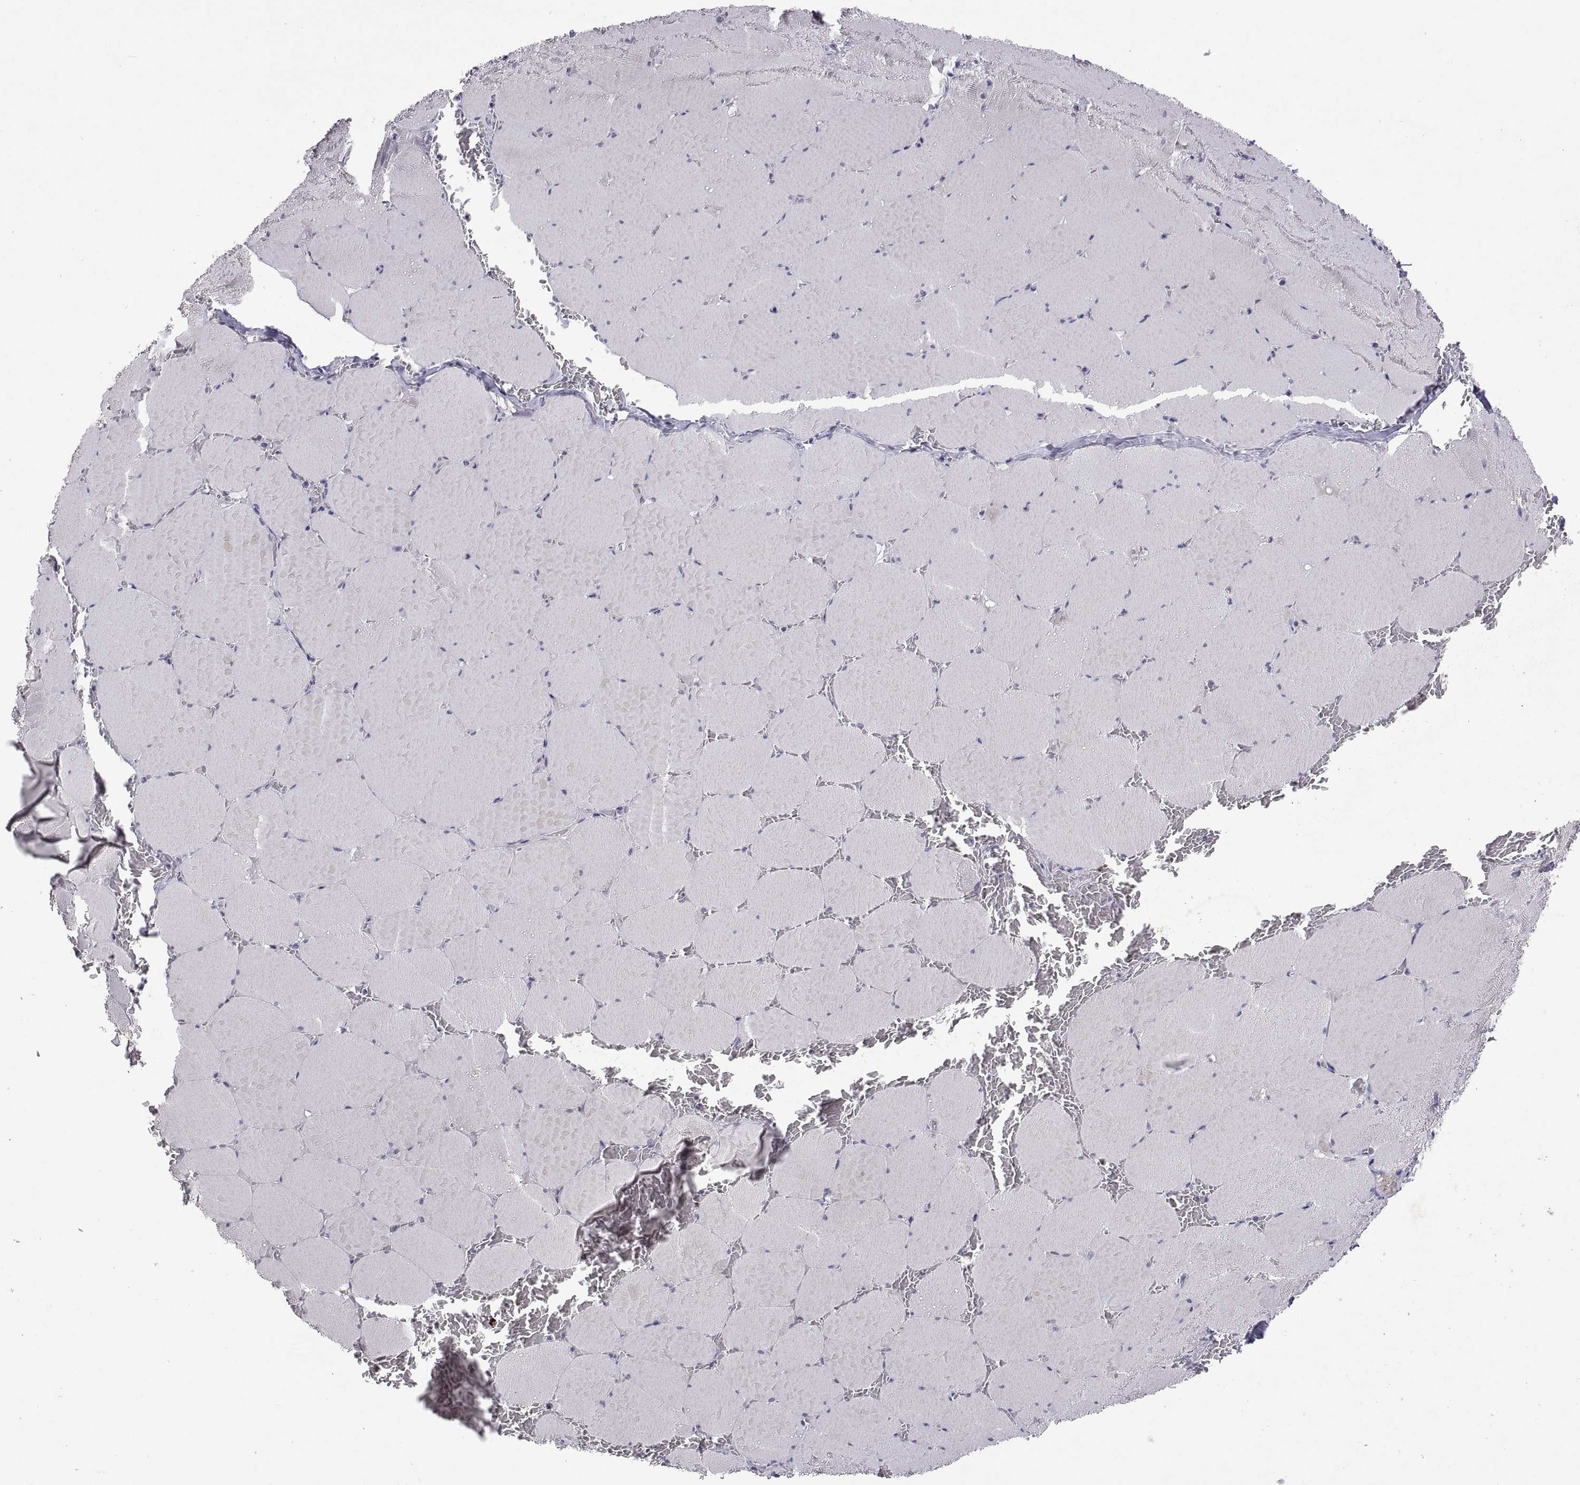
{"staining": {"intensity": "negative", "quantity": "none", "location": "none"}, "tissue": "skeletal muscle", "cell_type": "Myocytes", "image_type": "normal", "snomed": [{"axis": "morphology", "description": "Normal tissue, NOS"}, {"axis": "morphology", "description": "Malignant melanoma, Metastatic site"}, {"axis": "topography", "description": "Skeletal muscle"}], "caption": "DAB immunohistochemical staining of benign human skeletal muscle exhibits no significant positivity in myocytes.", "gene": "MS4A1", "patient": {"sex": "male", "age": 50}}